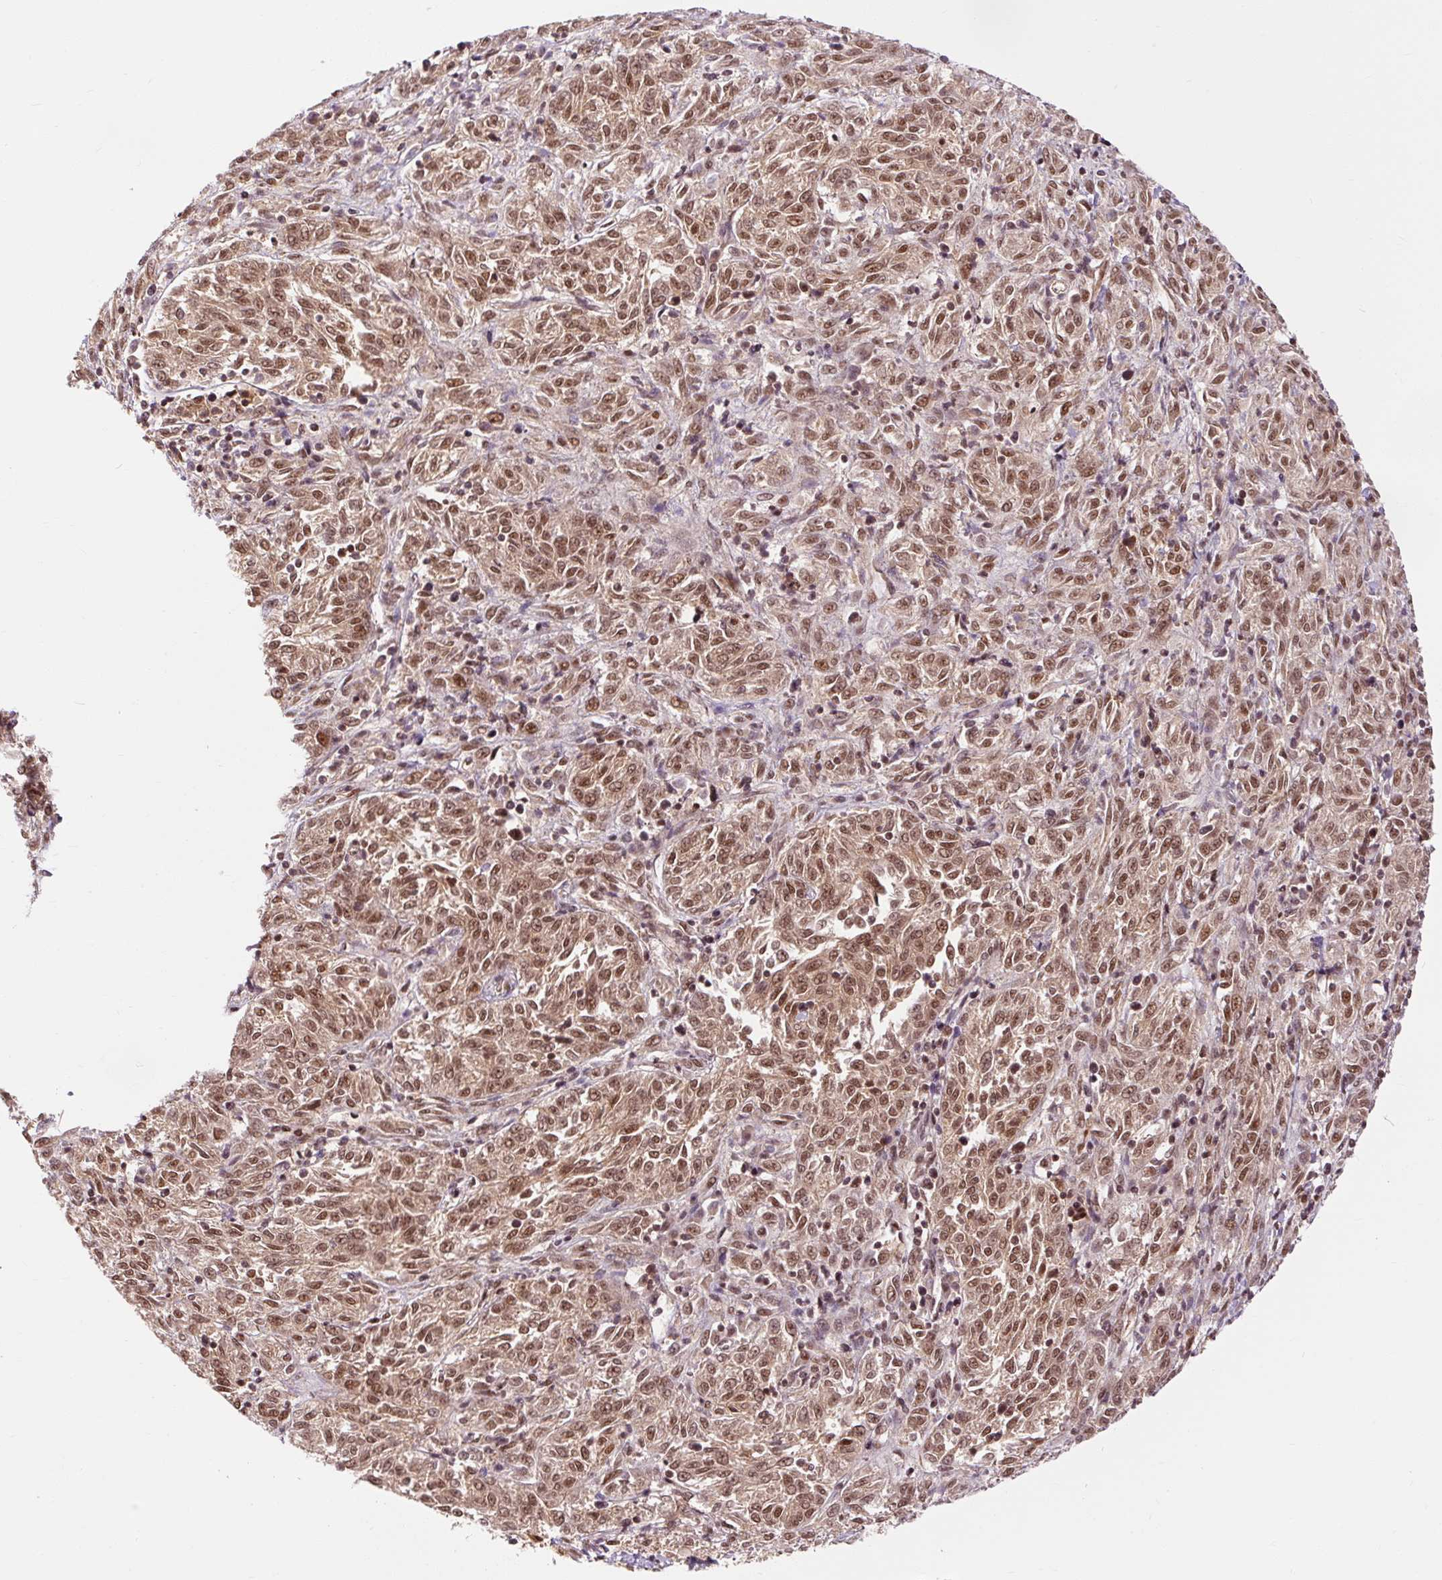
{"staining": {"intensity": "moderate", "quantity": ">75%", "location": "cytoplasmic/membranous,nuclear"}, "tissue": "melanoma", "cell_type": "Tumor cells", "image_type": "cancer", "snomed": [{"axis": "morphology", "description": "Malignant melanoma, NOS"}, {"axis": "topography", "description": "Skin"}], "caption": "The histopathology image displays immunohistochemical staining of melanoma. There is moderate cytoplasmic/membranous and nuclear positivity is identified in about >75% of tumor cells. (brown staining indicates protein expression, while blue staining denotes nuclei).", "gene": "CSTF1", "patient": {"sex": "female", "age": 72}}